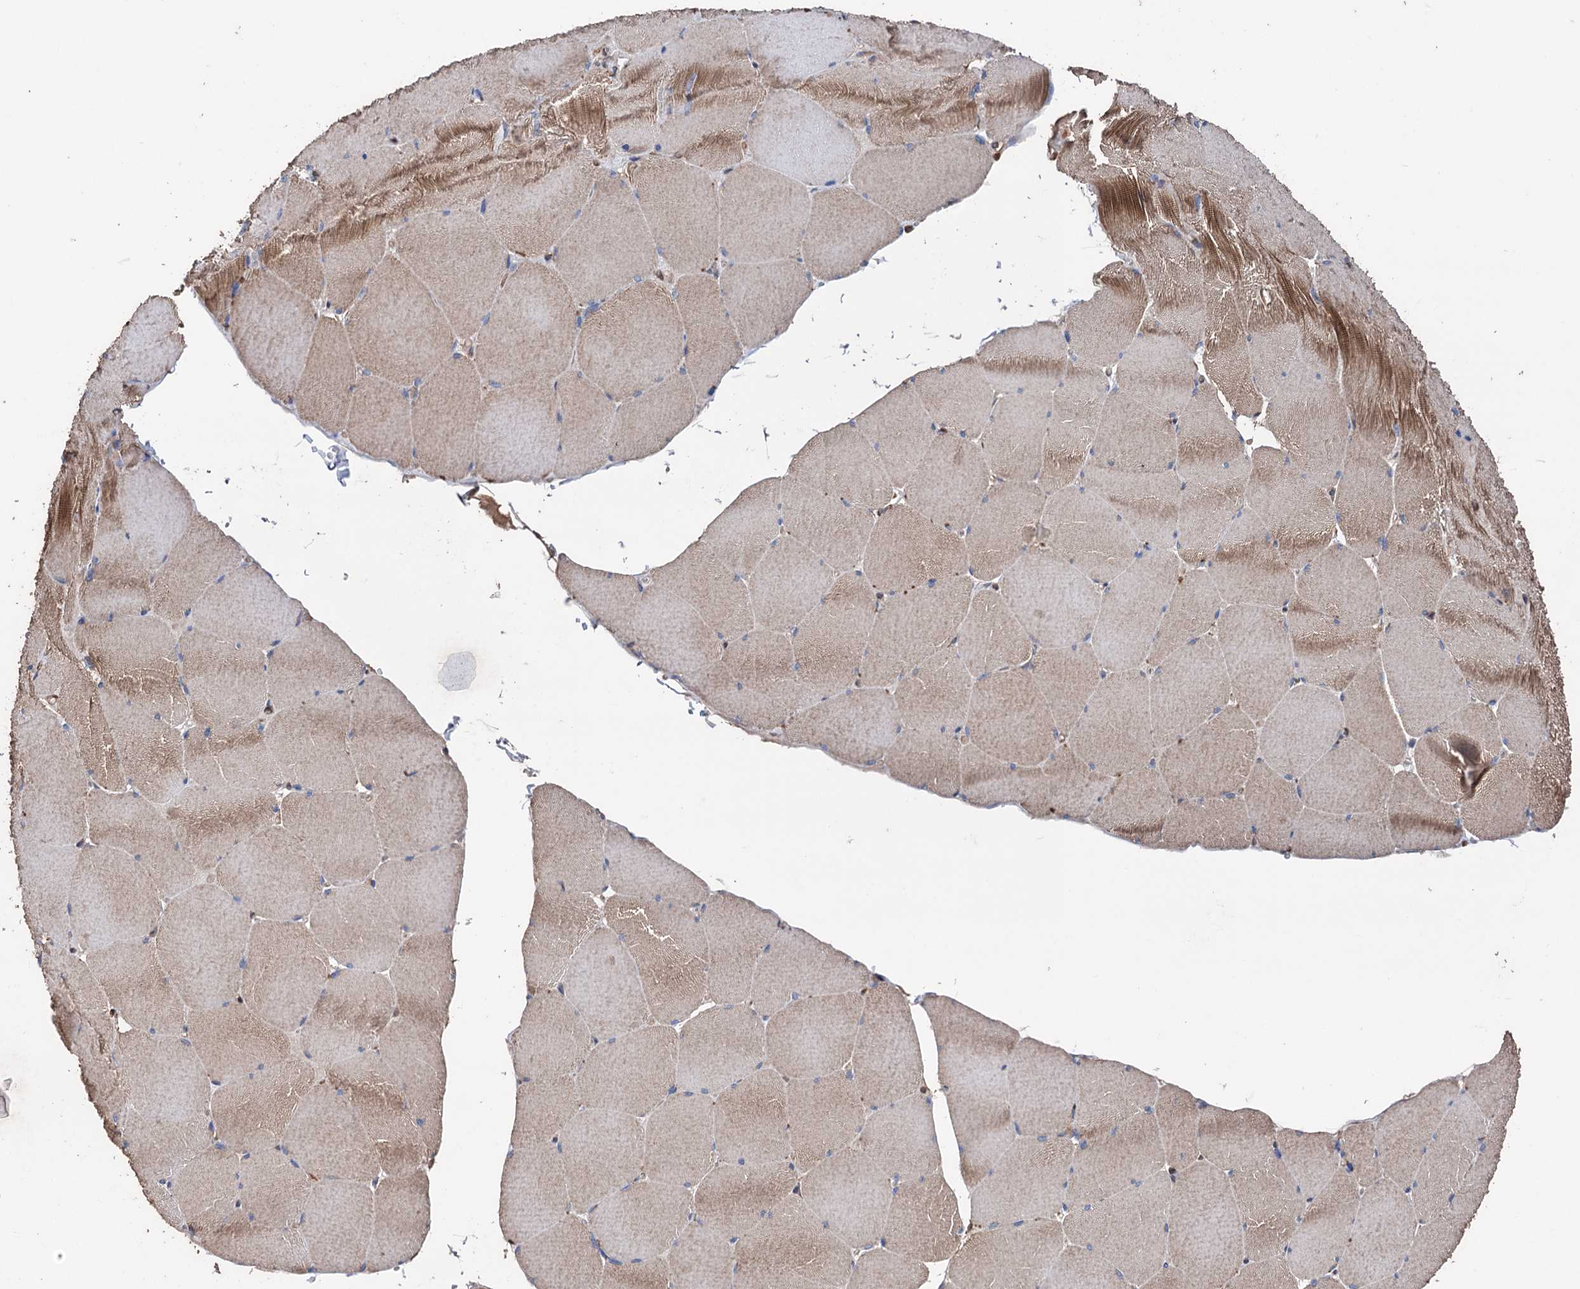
{"staining": {"intensity": "weak", "quantity": "25%-75%", "location": "cytoplasmic/membranous"}, "tissue": "skeletal muscle", "cell_type": "Myocytes", "image_type": "normal", "snomed": [{"axis": "morphology", "description": "Normal tissue, NOS"}, {"axis": "topography", "description": "Skeletal muscle"}, {"axis": "topography", "description": "Head-Neck"}], "caption": "Protein staining by IHC exhibits weak cytoplasmic/membranous staining in approximately 25%-75% of myocytes in unremarkable skeletal muscle. (IHC, brightfield microscopy, high magnification).", "gene": "STING1", "patient": {"sex": "male", "age": 66}}